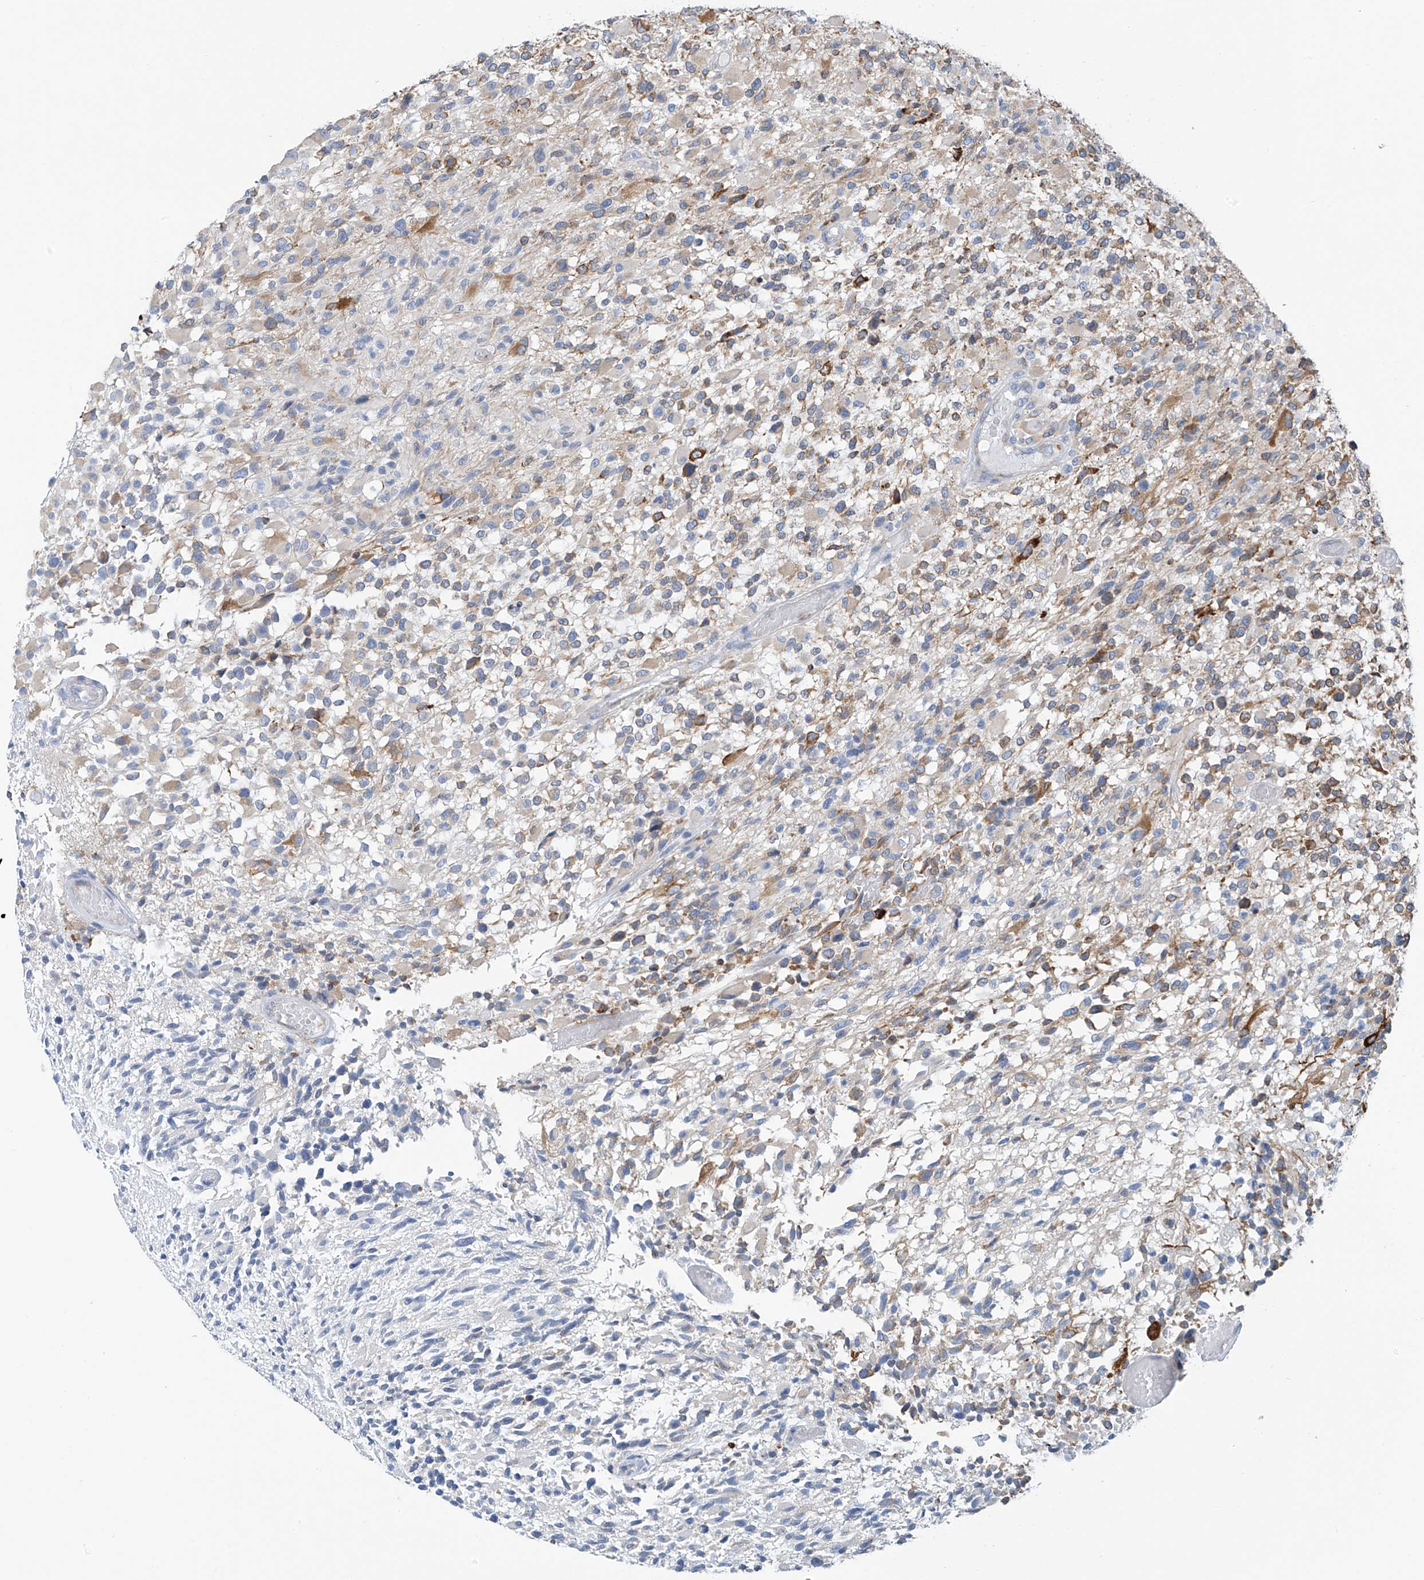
{"staining": {"intensity": "moderate", "quantity": "25%-75%", "location": "cytoplasmic/membranous"}, "tissue": "glioma", "cell_type": "Tumor cells", "image_type": "cancer", "snomed": [{"axis": "morphology", "description": "Glioma, malignant, High grade"}, {"axis": "morphology", "description": "Glioblastoma, NOS"}, {"axis": "topography", "description": "Brain"}], "caption": "Glioma stained for a protein reveals moderate cytoplasmic/membranous positivity in tumor cells.", "gene": "RCN2", "patient": {"sex": "male", "age": 60}}